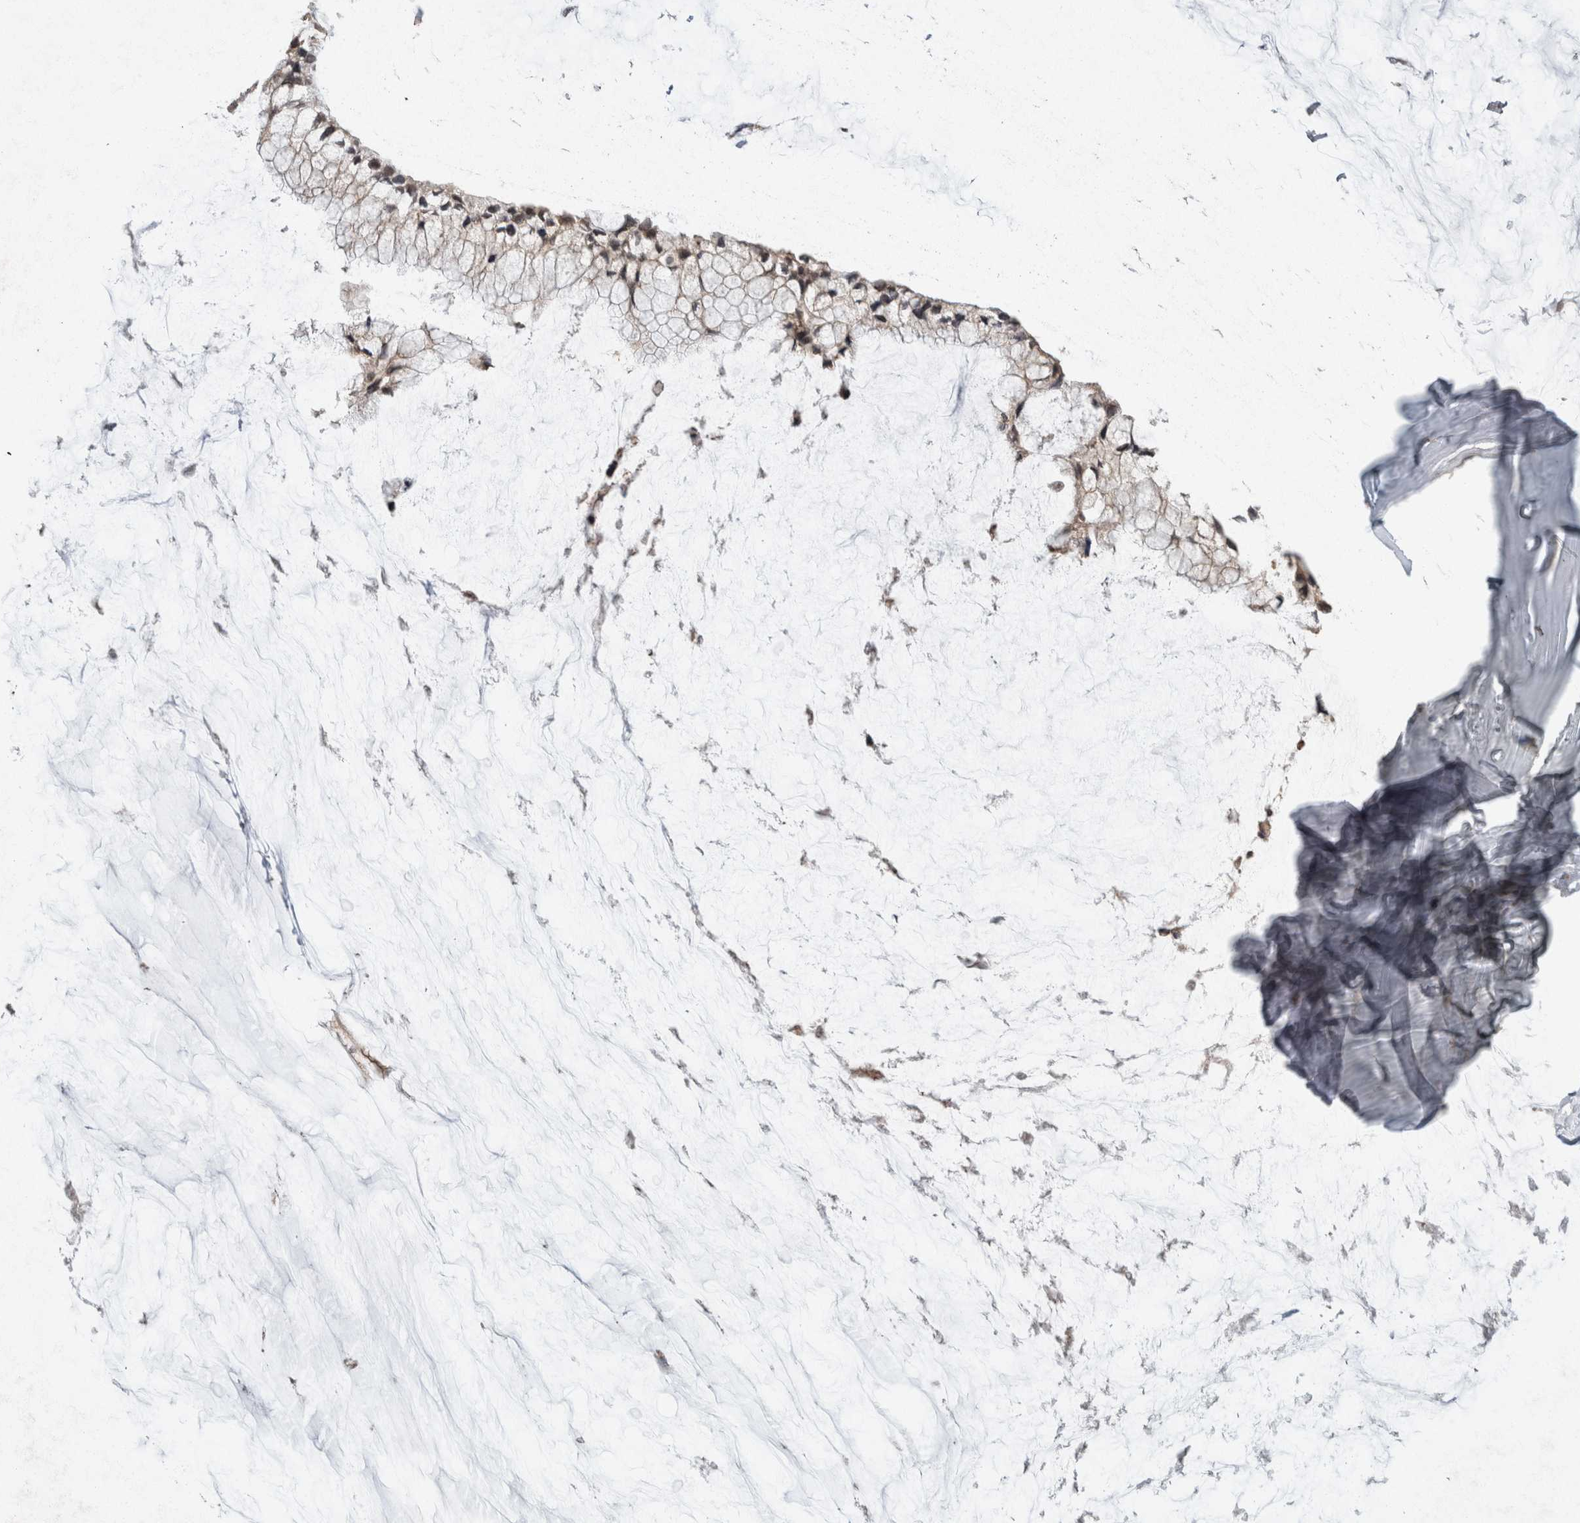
{"staining": {"intensity": "negative", "quantity": "none", "location": "none"}, "tissue": "ovarian cancer", "cell_type": "Tumor cells", "image_type": "cancer", "snomed": [{"axis": "morphology", "description": "Cystadenocarcinoma, mucinous, NOS"}, {"axis": "topography", "description": "Ovary"}], "caption": "DAB (3,3'-diaminobenzidine) immunohistochemical staining of mucinous cystadenocarcinoma (ovarian) demonstrates no significant expression in tumor cells. (DAB immunohistochemistry (IHC) visualized using brightfield microscopy, high magnification).", "gene": "ADGRL3", "patient": {"sex": "female", "age": 39}}